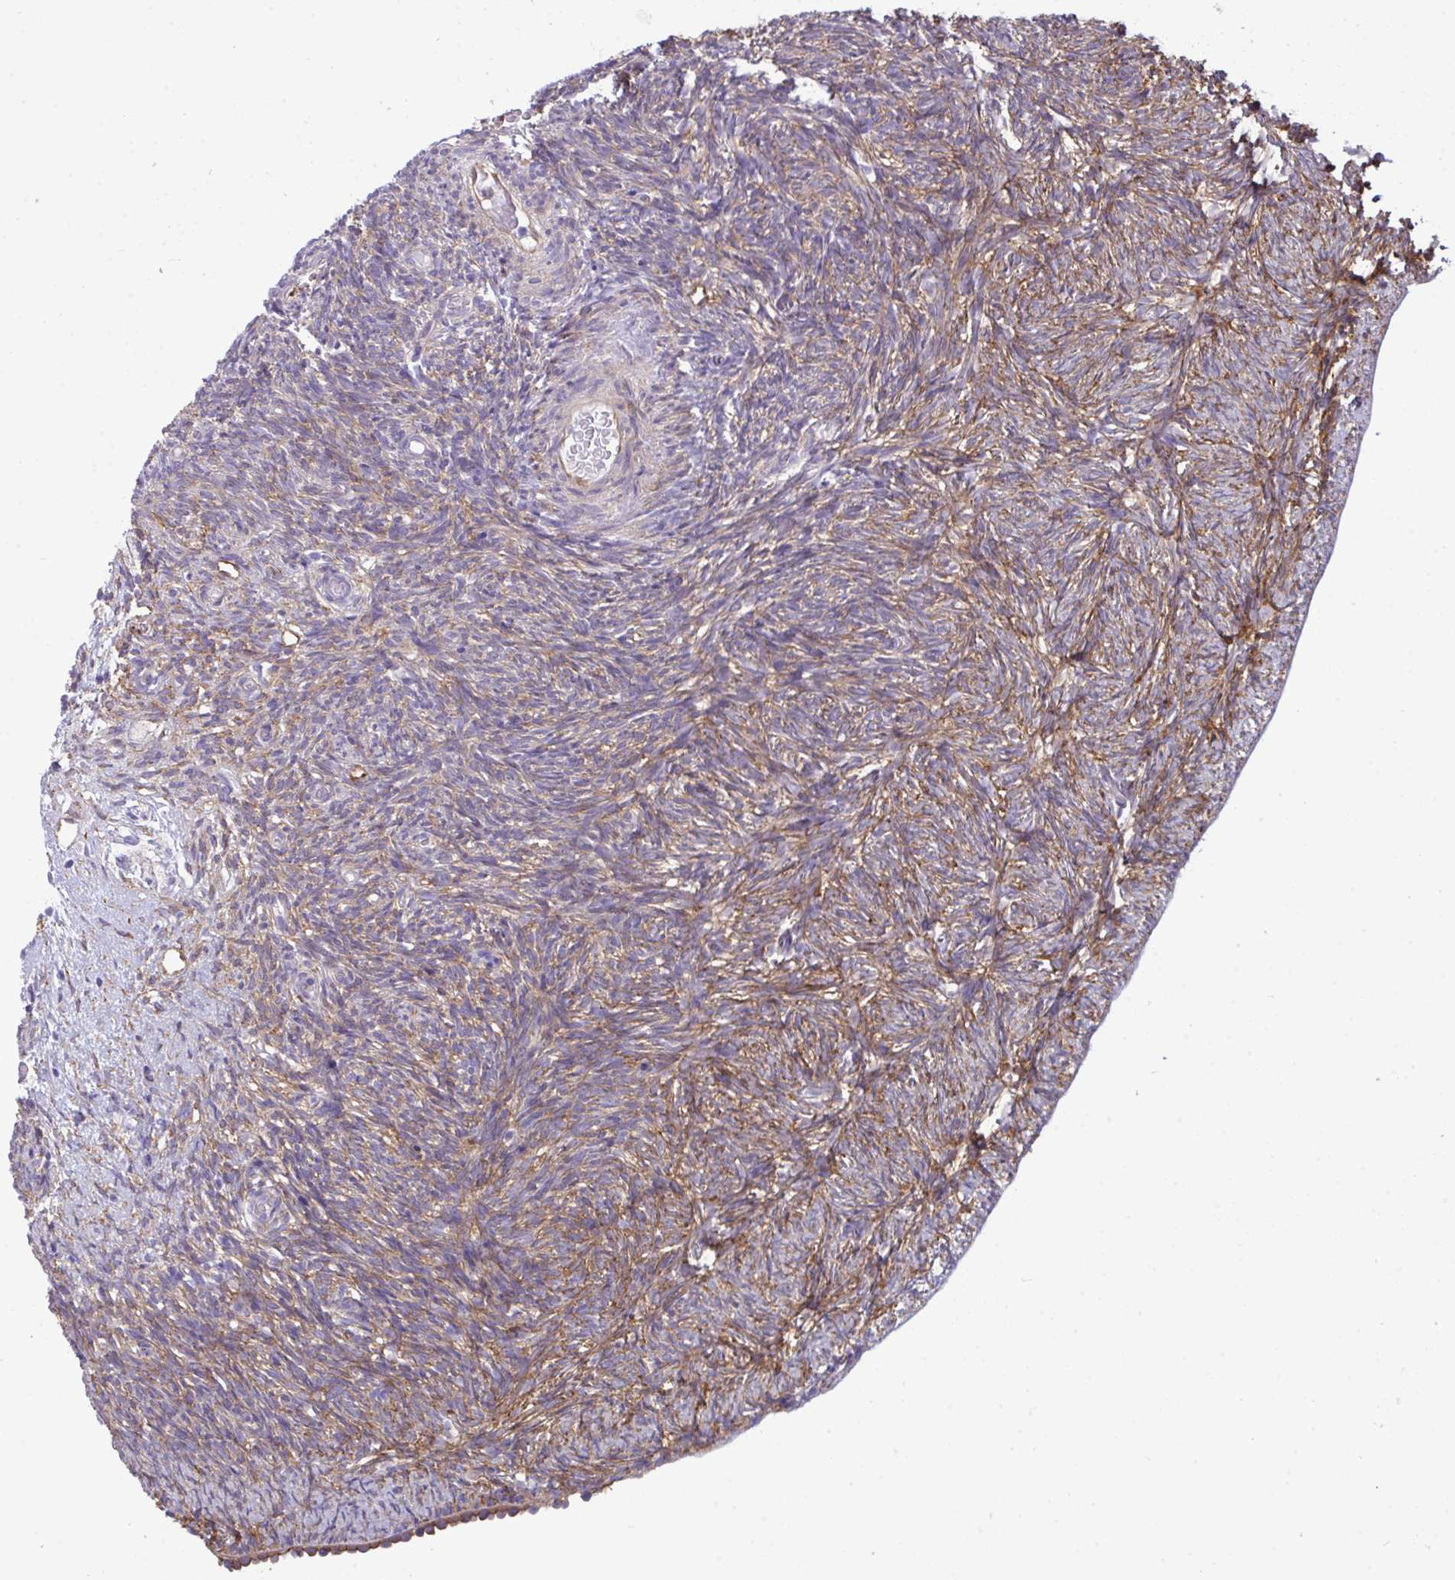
{"staining": {"intensity": "weak", "quantity": "<25%", "location": "cytoplasmic/membranous"}, "tissue": "ovary", "cell_type": "Follicle cells", "image_type": "normal", "snomed": [{"axis": "morphology", "description": "Normal tissue, NOS"}, {"axis": "topography", "description": "Ovary"}], "caption": "IHC micrograph of benign ovary stained for a protein (brown), which demonstrates no positivity in follicle cells. The staining is performed using DAB (3,3'-diaminobenzidine) brown chromogen with nuclei counter-stained in using hematoxylin.", "gene": "MYH10", "patient": {"sex": "female", "age": 39}}